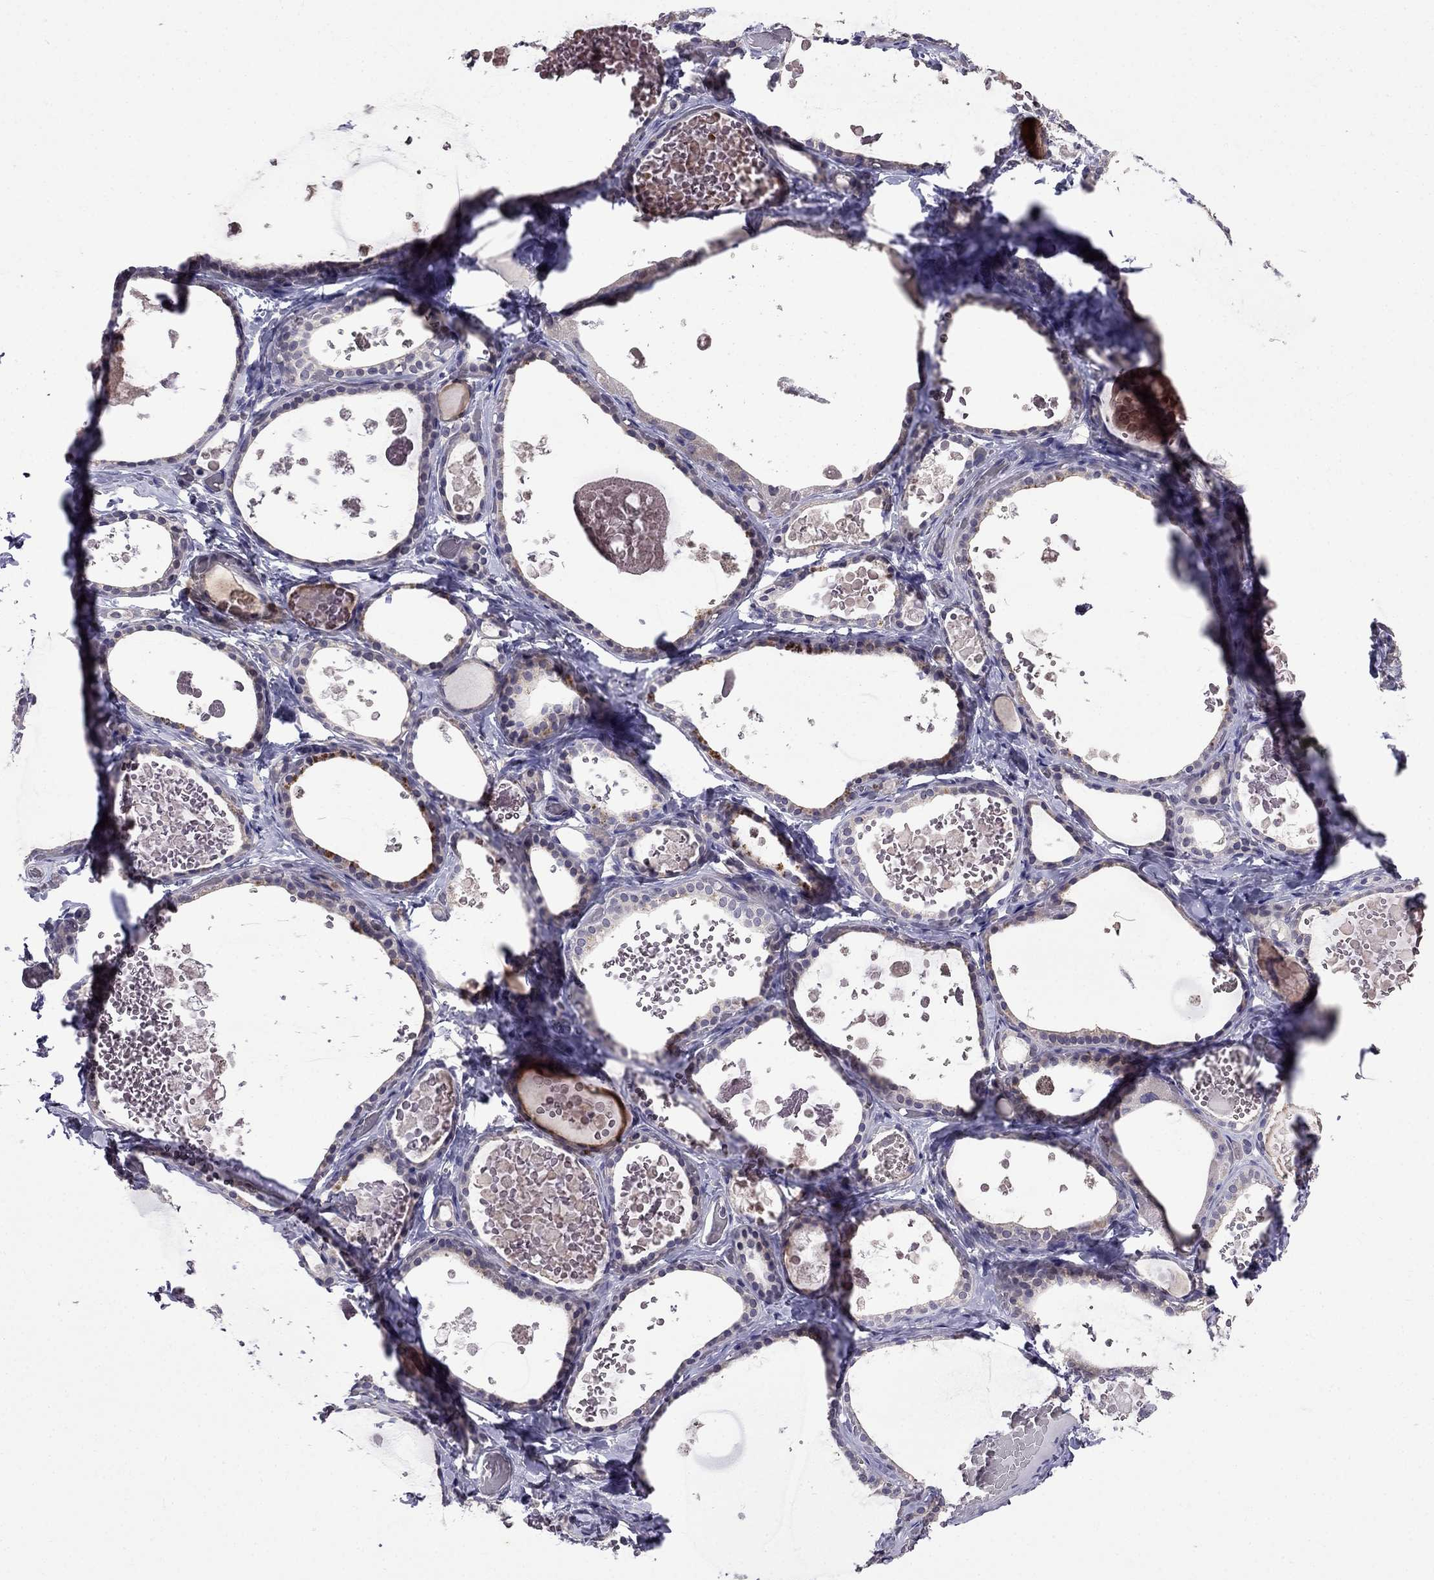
{"staining": {"intensity": "negative", "quantity": "none", "location": "none"}, "tissue": "thyroid gland", "cell_type": "Glandular cells", "image_type": "normal", "snomed": [{"axis": "morphology", "description": "Normal tissue, NOS"}, {"axis": "topography", "description": "Thyroid gland"}], "caption": "Glandular cells are negative for brown protein staining in unremarkable thyroid gland. (DAB IHC, high magnification).", "gene": "AQP9", "patient": {"sex": "female", "age": 56}}